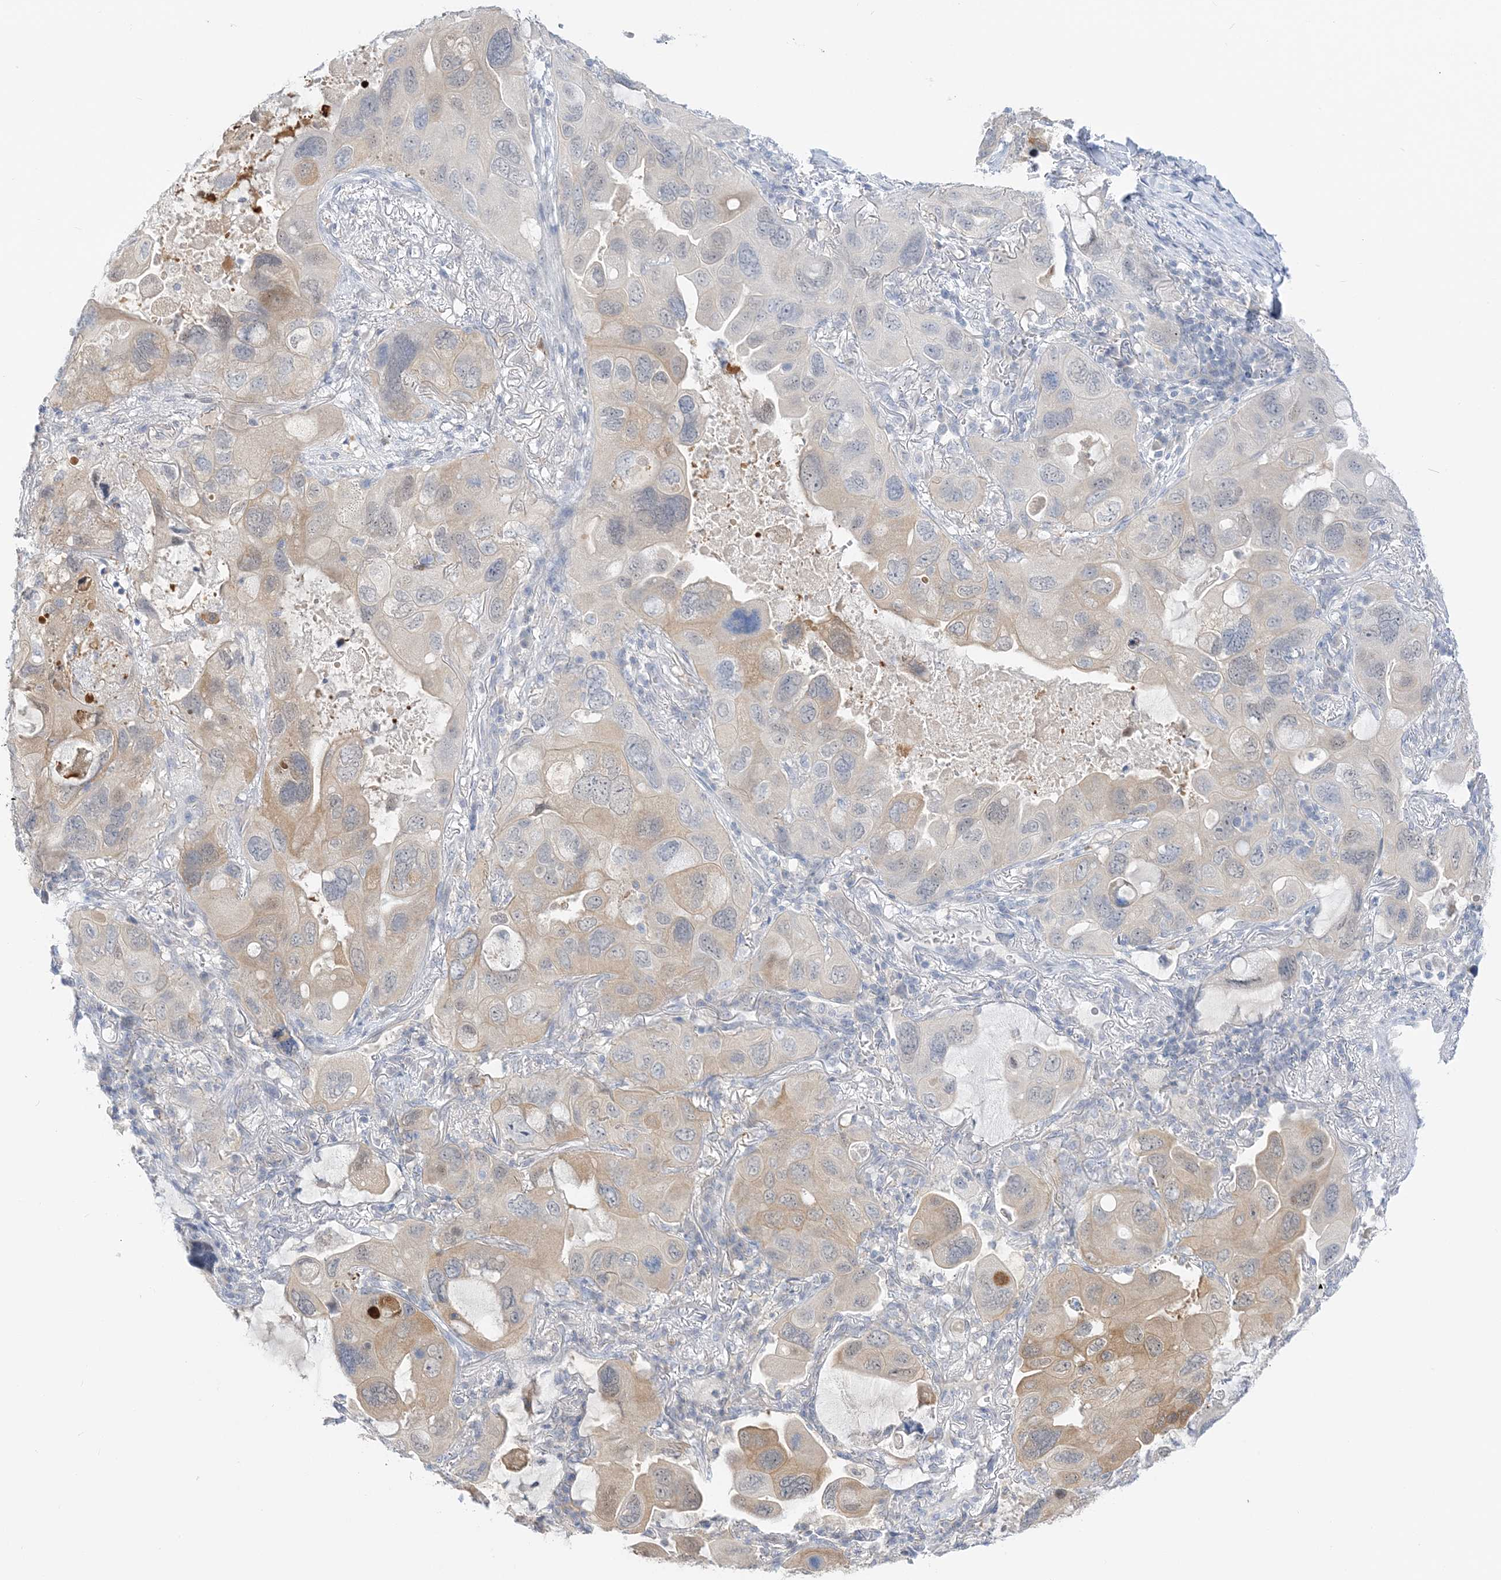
{"staining": {"intensity": "moderate", "quantity": "<25%", "location": "cytoplasmic/membranous"}, "tissue": "lung cancer", "cell_type": "Tumor cells", "image_type": "cancer", "snomed": [{"axis": "morphology", "description": "Squamous cell carcinoma, NOS"}, {"axis": "topography", "description": "Lung"}], "caption": "Protein expression analysis of human squamous cell carcinoma (lung) reveals moderate cytoplasmic/membranous expression in about <25% of tumor cells. (Brightfield microscopy of DAB IHC at high magnification).", "gene": "THADA", "patient": {"sex": "female", "age": 73}}